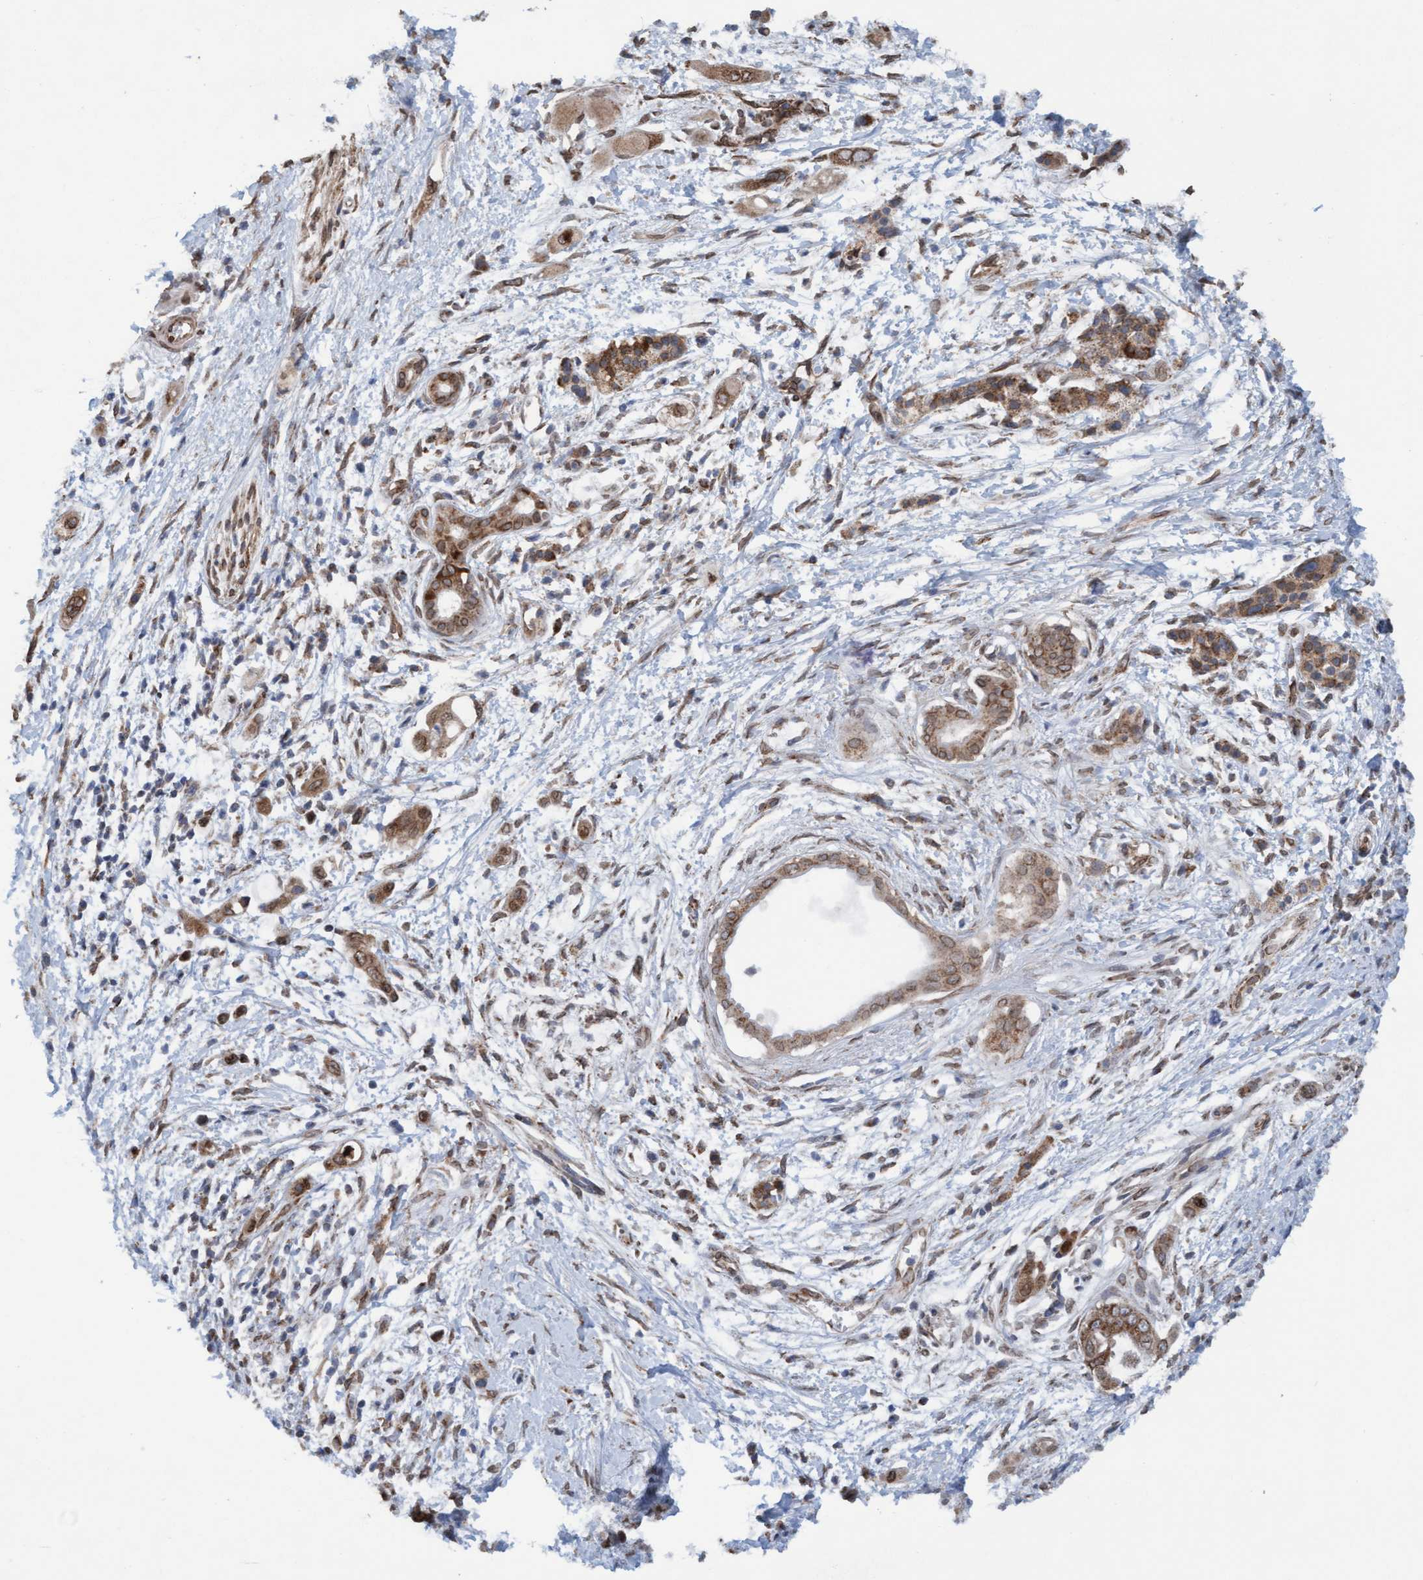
{"staining": {"intensity": "moderate", "quantity": ">75%", "location": "cytoplasmic/membranous"}, "tissue": "pancreatic cancer", "cell_type": "Tumor cells", "image_type": "cancer", "snomed": [{"axis": "morphology", "description": "Adenocarcinoma, NOS"}, {"axis": "topography", "description": "Pancreas"}], "caption": "High-magnification brightfield microscopy of pancreatic cancer (adenocarcinoma) stained with DAB (brown) and counterstained with hematoxylin (blue). tumor cells exhibit moderate cytoplasmic/membranous expression is identified in approximately>75% of cells. Nuclei are stained in blue.", "gene": "MRPS23", "patient": {"sex": "male", "age": 59}}